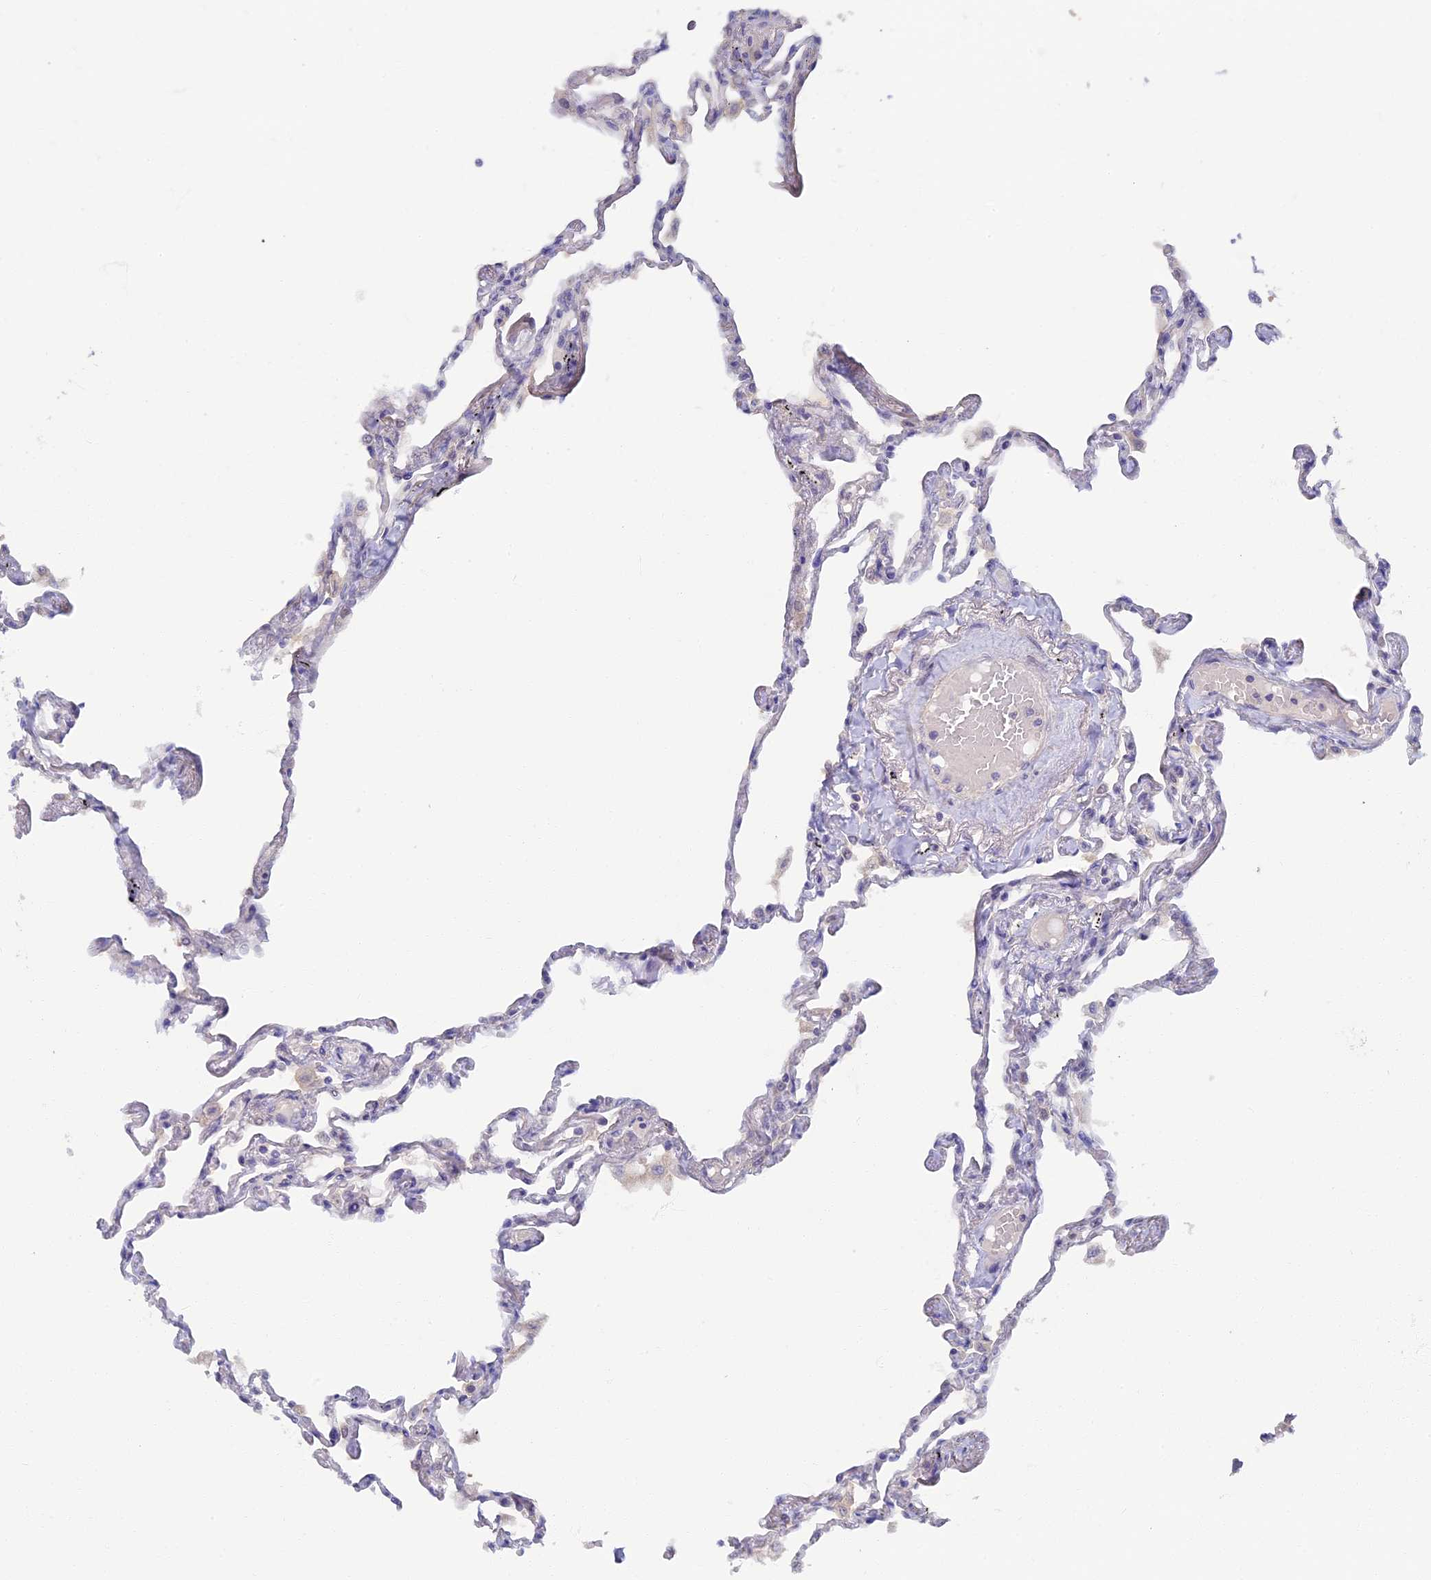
{"staining": {"intensity": "negative", "quantity": "none", "location": "none"}, "tissue": "lung", "cell_type": "Alveolar cells", "image_type": "normal", "snomed": [{"axis": "morphology", "description": "Normal tissue, NOS"}, {"axis": "topography", "description": "Lung"}], "caption": "This micrograph is of benign lung stained with immunohistochemistry to label a protein in brown with the nuclei are counter-stained blue. There is no expression in alveolar cells. (DAB IHC, high magnification).", "gene": "RSPH3", "patient": {"sex": "female", "age": 67}}